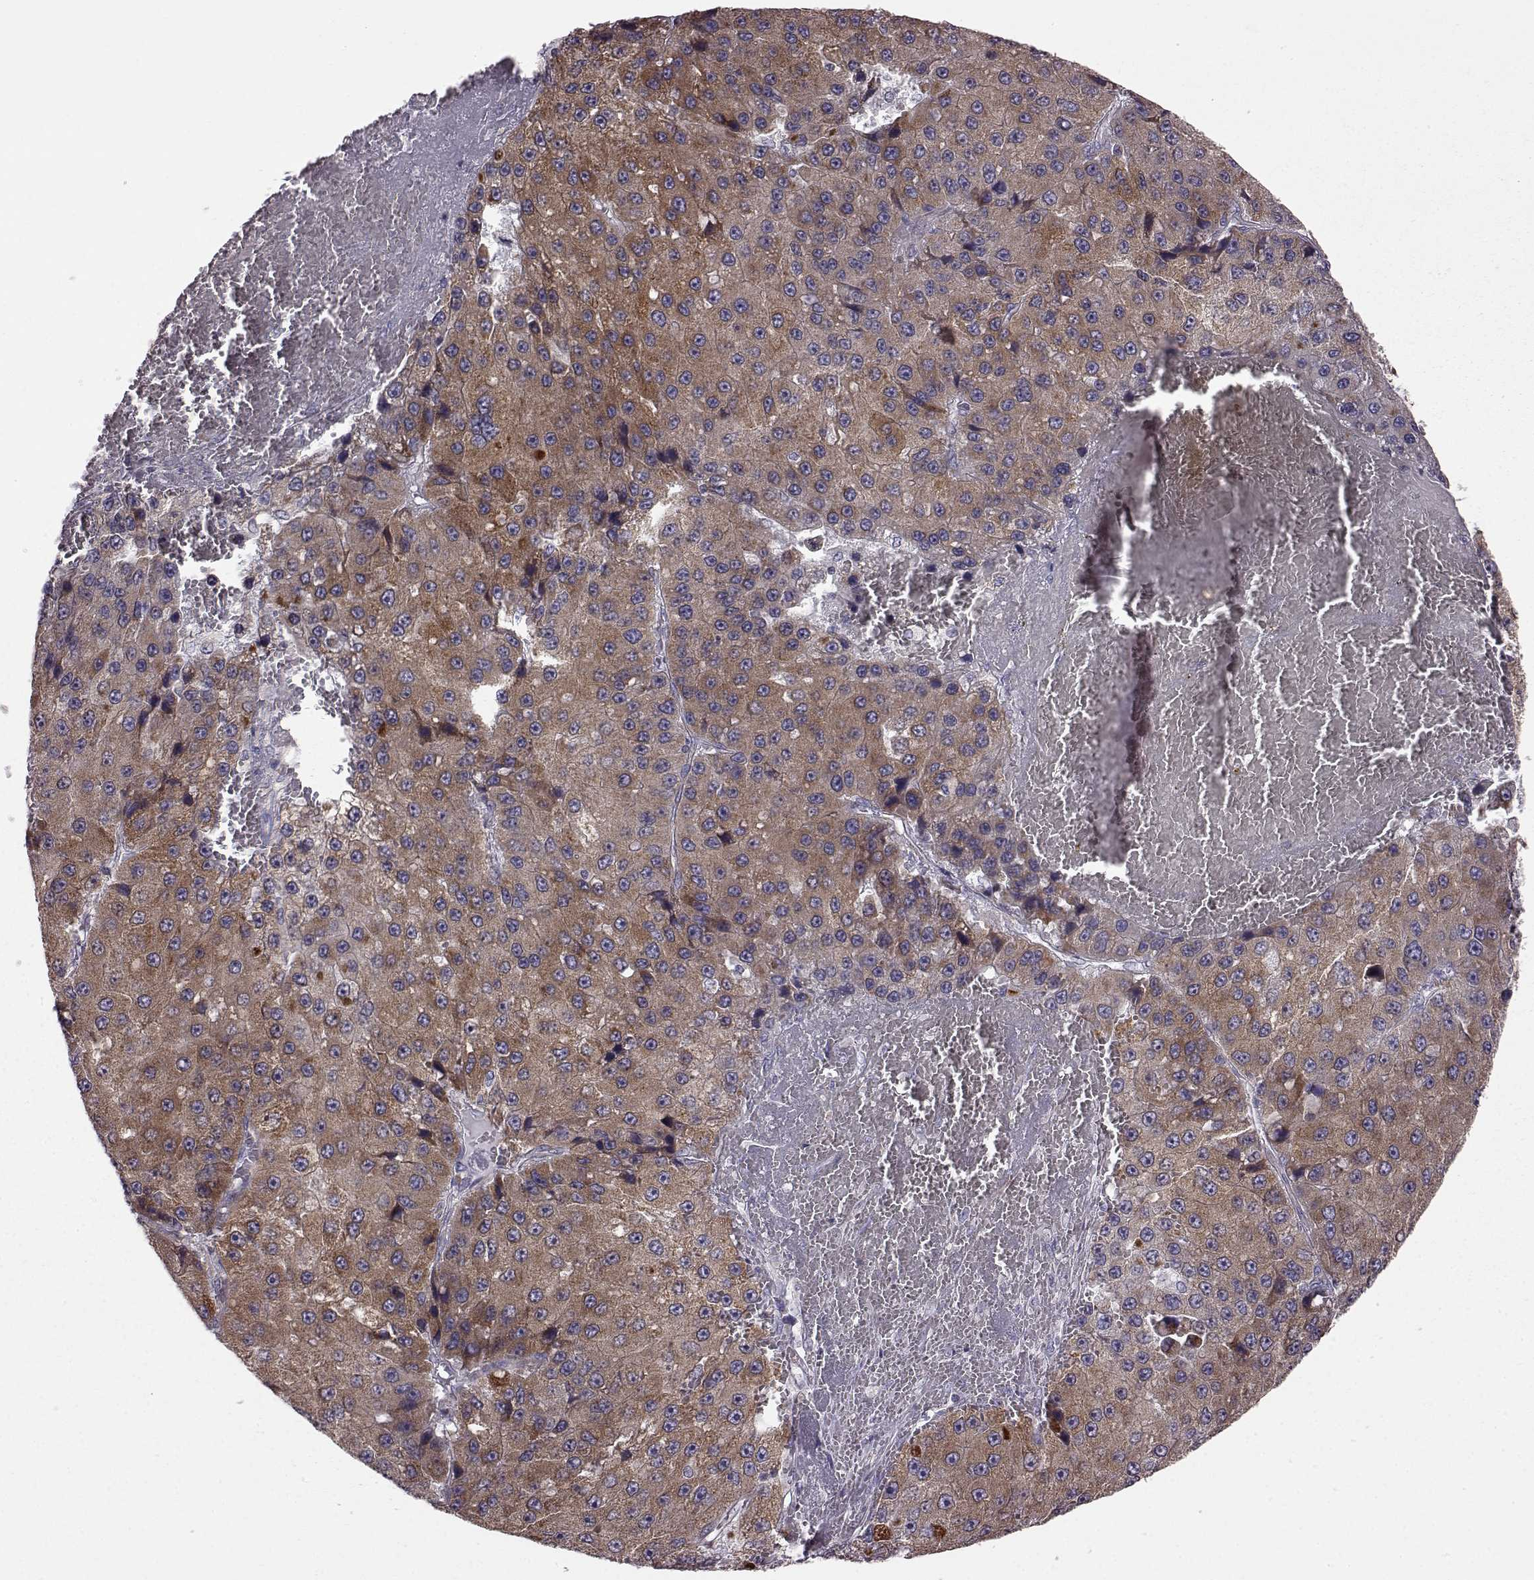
{"staining": {"intensity": "strong", "quantity": ">75%", "location": "cytoplasmic/membranous"}, "tissue": "liver cancer", "cell_type": "Tumor cells", "image_type": "cancer", "snomed": [{"axis": "morphology", "description": "Carcinoma, Hepatocellular, NOS"}, {"axis": "topography", "description": "Liver"}], "caption": "Liver cancer (hepatocellular carcinoma) stained with a protein marker shows strong staining in tumor cells.", "gene": "FAM8A1", "patient": {"sex": "female", "age": 73}}